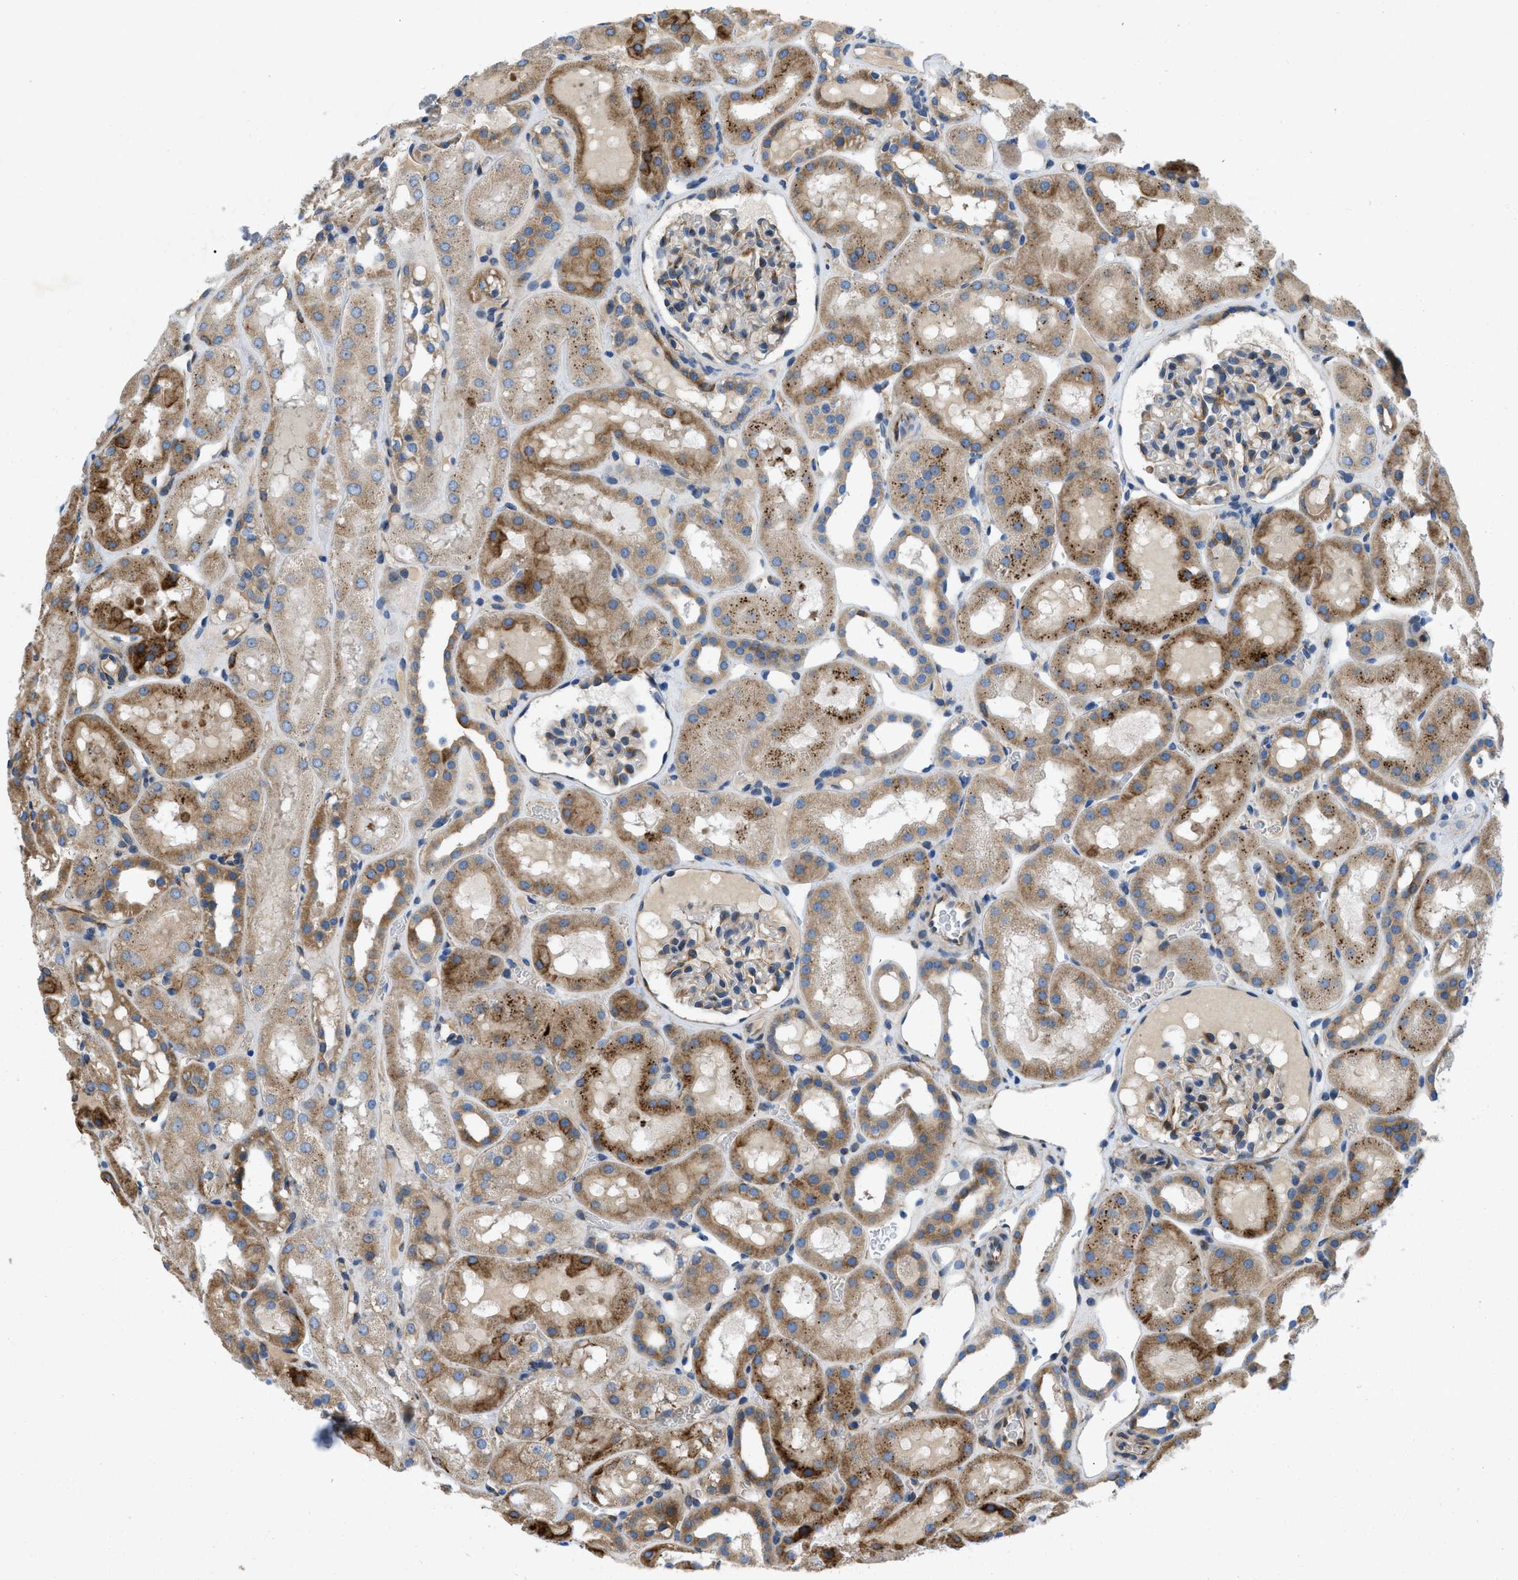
{"staining": {"intensity": "moderate", "quantity": "25%-75%", "location": "cytoplasmic/membranous"}, "tissue": "kidney", "cell_type": "Cells in glomeruli", "image_type": "normal", "snomed": [{"axis": "morphology", "description": "Normal tissue, NOS"}, {"axis": "topography", "description": "Kidney"}, {"axis": "topography", "description": "Urinary bladder"}], "caption": "Brown immunohistochemical staining in normal kidney exhibits moderate cytoplasmic/membranous positivity in approximately 25%-75% of cells in glomeruli.", "gene": "TMEM248", "patient": {"sex": "male", "age": 16}}